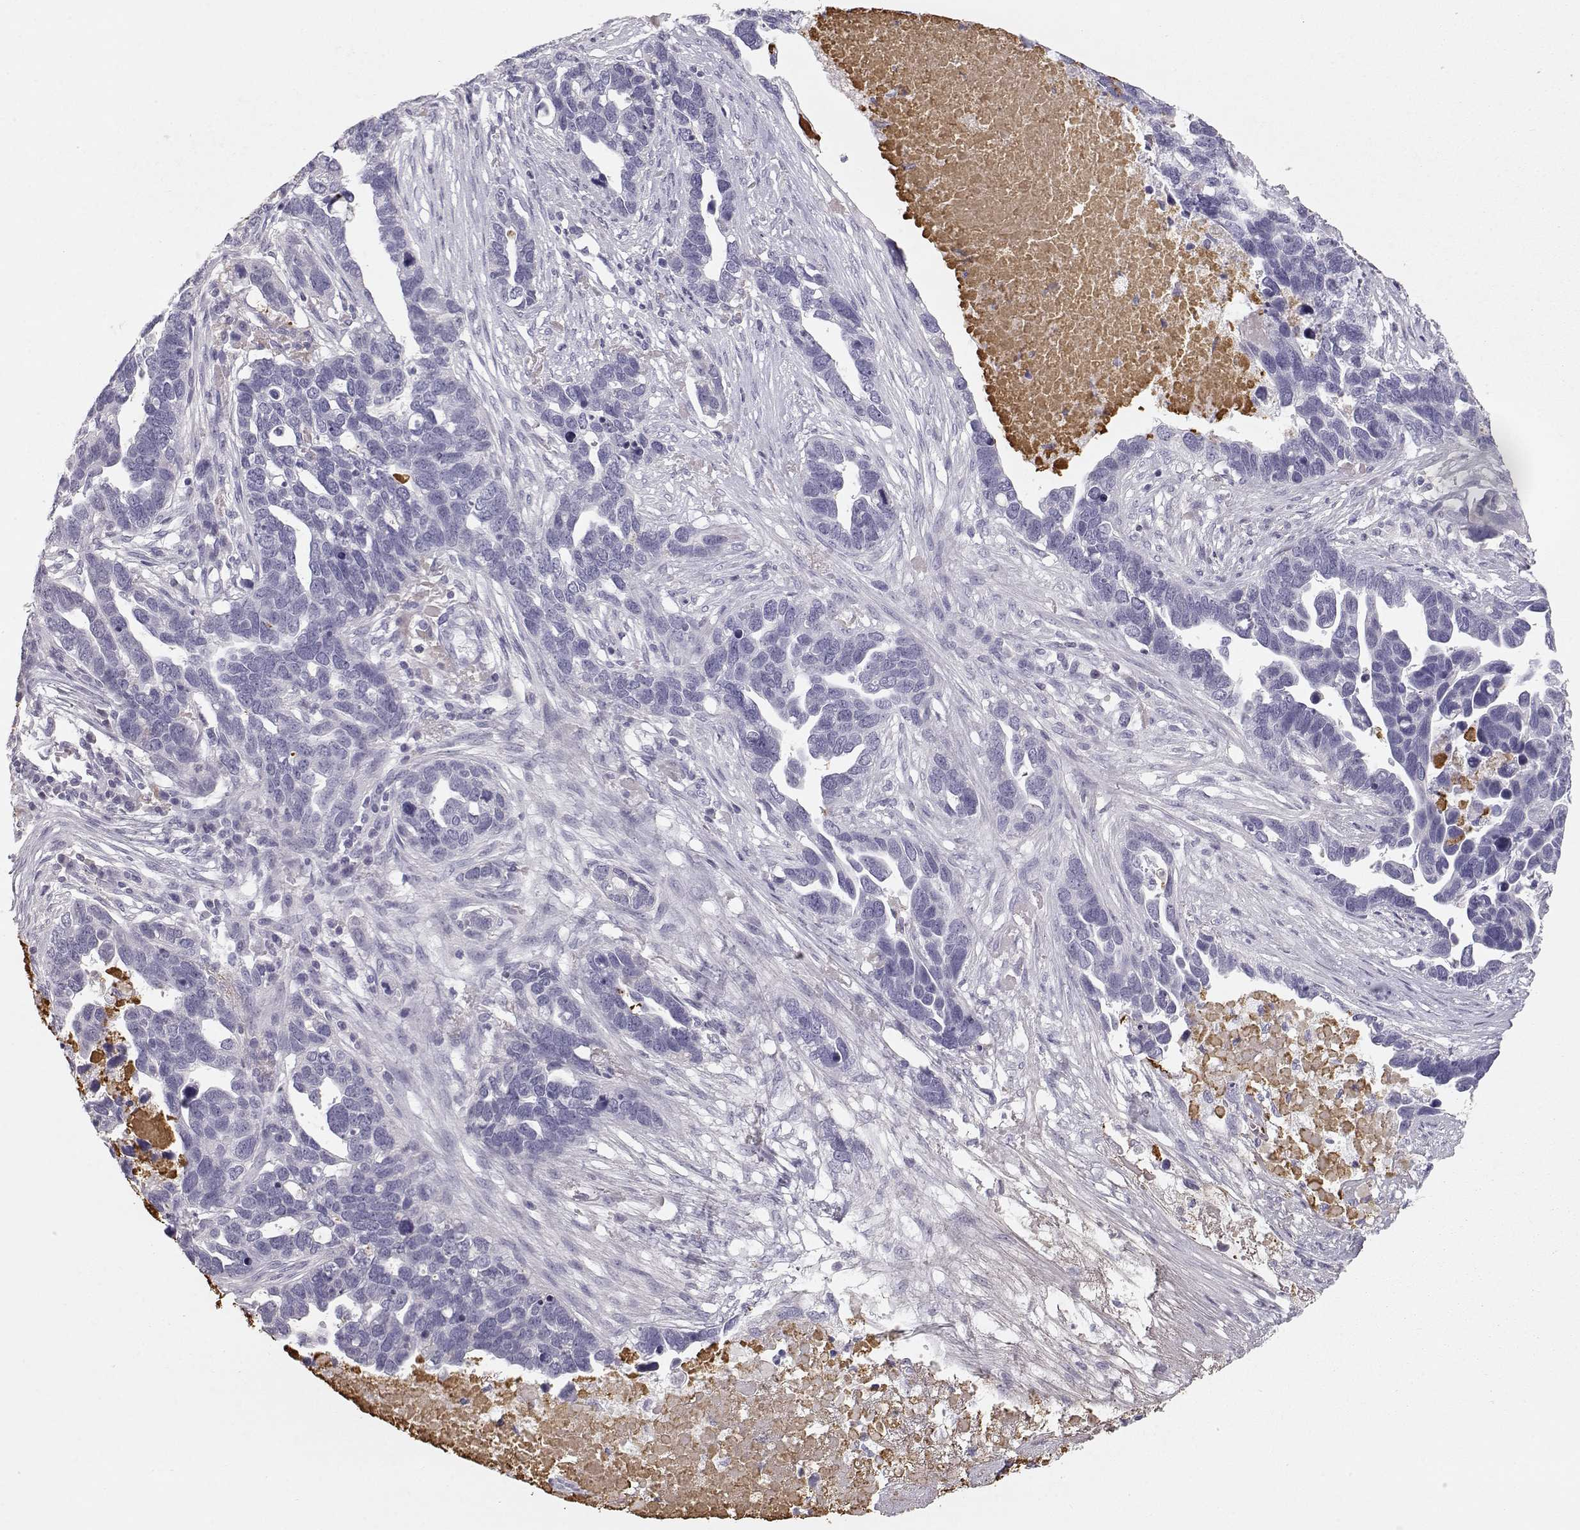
{"staining": {"intensity": "negative", "quantity": "none", "location": "none"}, "tissue": "ovarian cancer", "cell_type": "Tumor cells", "image_type": "cancer", "snomed": [{"axis": "morphology", "description": "Cystadenocarcinoma, serous, NOS"}, {"axis": "topography", "description": "Ovary"}], "caption": "Tumor cells show no significant expression in serous cystadenocarcinoma (ovarian). (IHC, brightfield microscopy, high magnification).", "gene": "KRTAP16-1", "patient": {"sex": "female", "age": 54}}